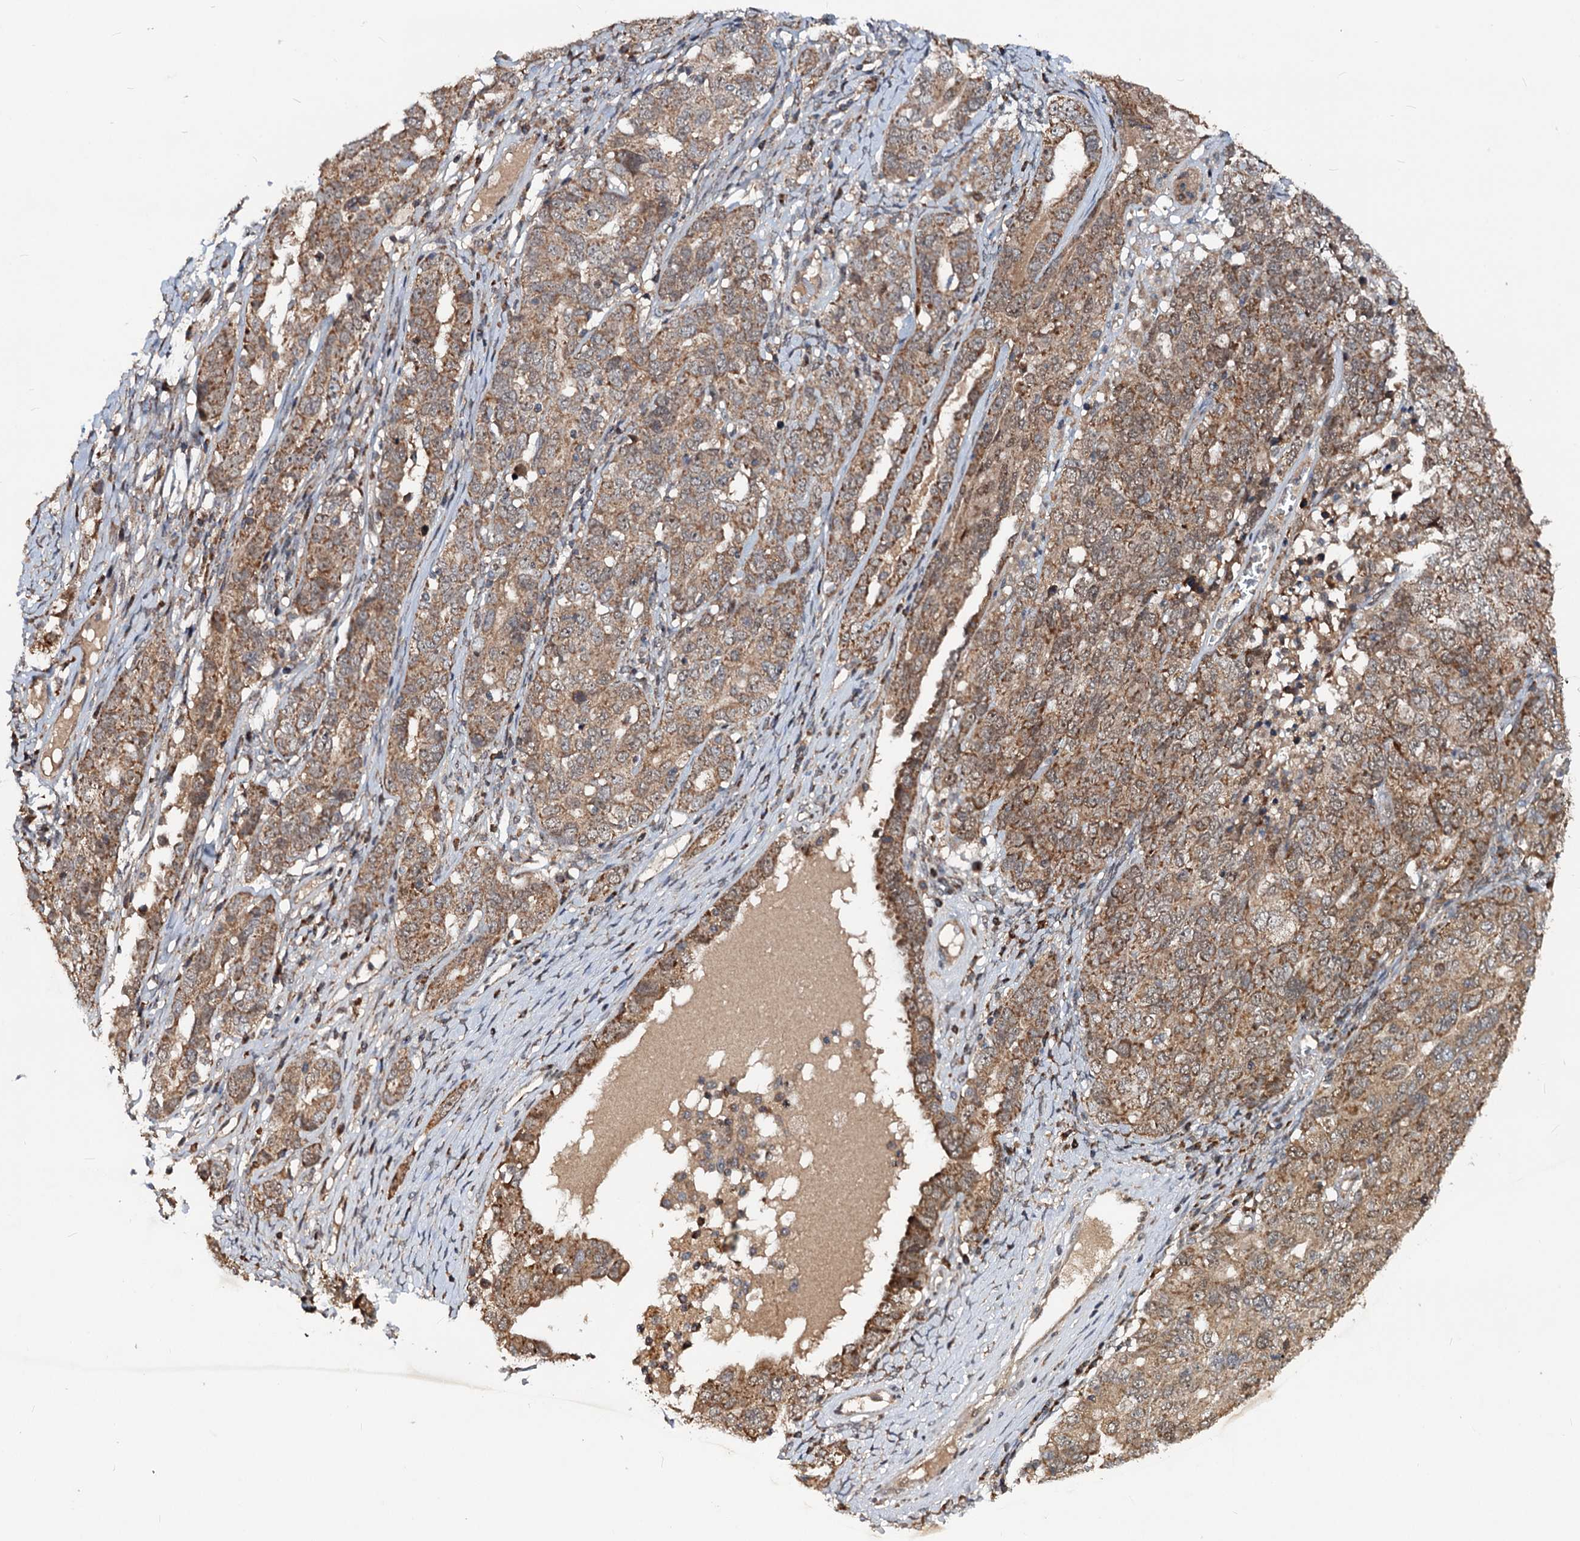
{"staining": {"intensity": "moderate", "quantity": ">75%", "location": "cytoplasmic/membranous"}, "tissue": "ovarian cancer", "cell_type": "Tumor cells", "image_type": "cancer", "snomed": [{"axis": "morphology", "description": "Carcinoma, endometroid"}, {"axis": "topography", "description": "Ovary"}], "caption": "A photomicrograph of ovarian endometroid carcinoma stained for a protein exhibits moderate cytoplasmic/membranous brown staining in tumor cells.", "gene": "CEP76", "patient": {"sex": "female", "age": 62}}